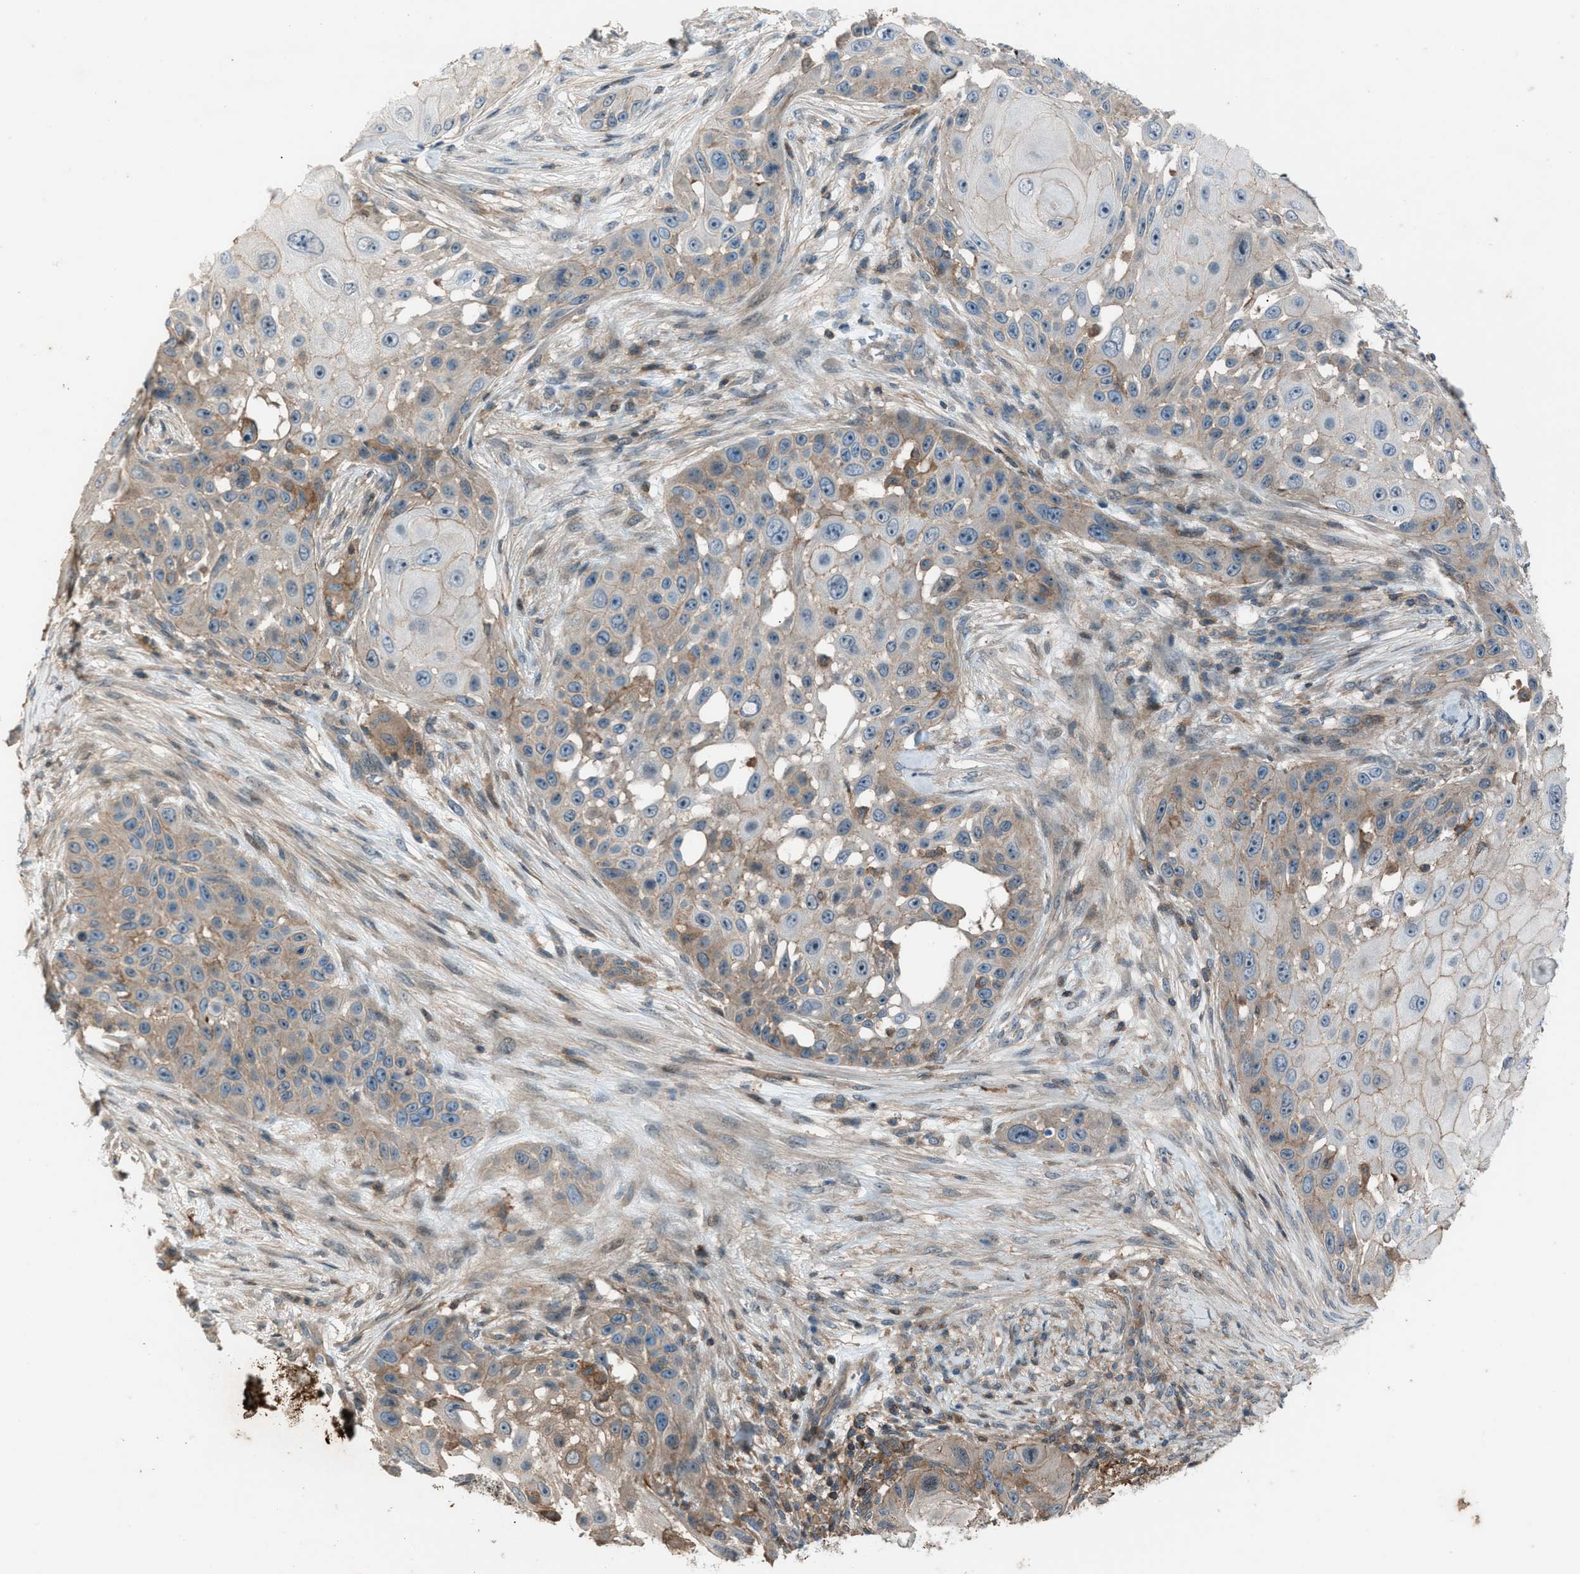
{"staining": {"intensity": "weak", "quantity": "<25%", "location": "cytoplasmic/membranous"}, "tissue": "skin cancer", "cell_type": "Tumor cells", "image_type": "cancer", "snomed": [{"axis": "morphology", "description": "Squamous cell carcinoma, NOS"}, {"axis": "topography", "description": "Skin"}], "caption": "DAB (3,3'-diaminobenzidine) immunohistochemical staining of squamous cell carcinoma (skin) exhibits no significant expression in tumor cells. (Immunohistochemistry (ihc), brightfield microscopy, high magnification).", "gene": "DYRK1A", "patient": {"sex": "female", "age": 44}}